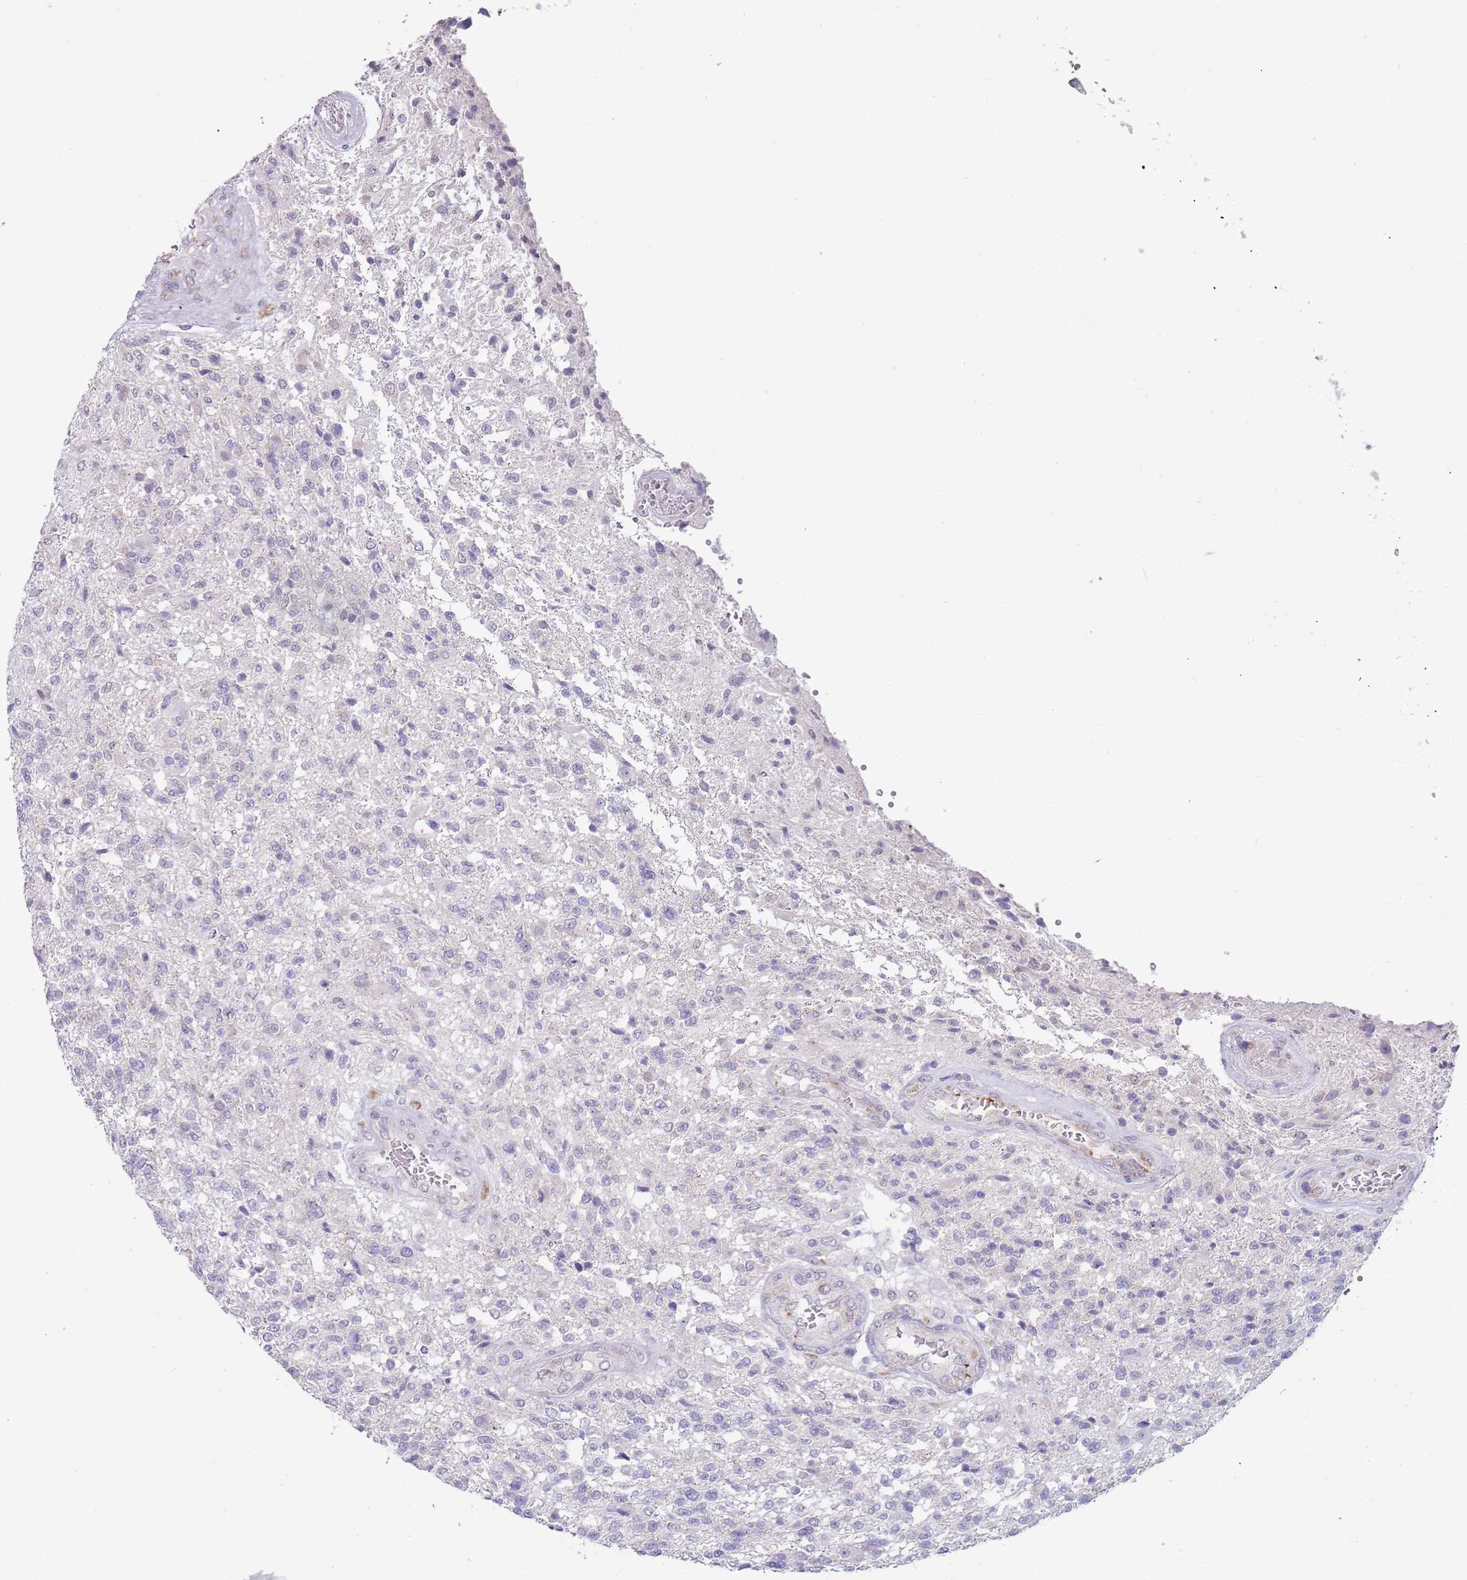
{"staining": {"intensity": "negative", "quantity": "none", "location": "none"}, "tissue": "glioma", "cell_type": "Tumor cells", "image_type": "cancer", "snomed": [{"axis": "morphology", "description": "Glioma, malignant, High grade"}, {"axis": "topography", "description": "Brain"}], "caption": "An image of malignant high-grade glioma stained for a protein demonstrates no brown staining in tumor cells. (DAB immunohistochemistry (IHC) visualized using brightfield microscopy, high magnification).", "gene": "TNRC6C", "patient": {"sex": "male", "age": 56}}